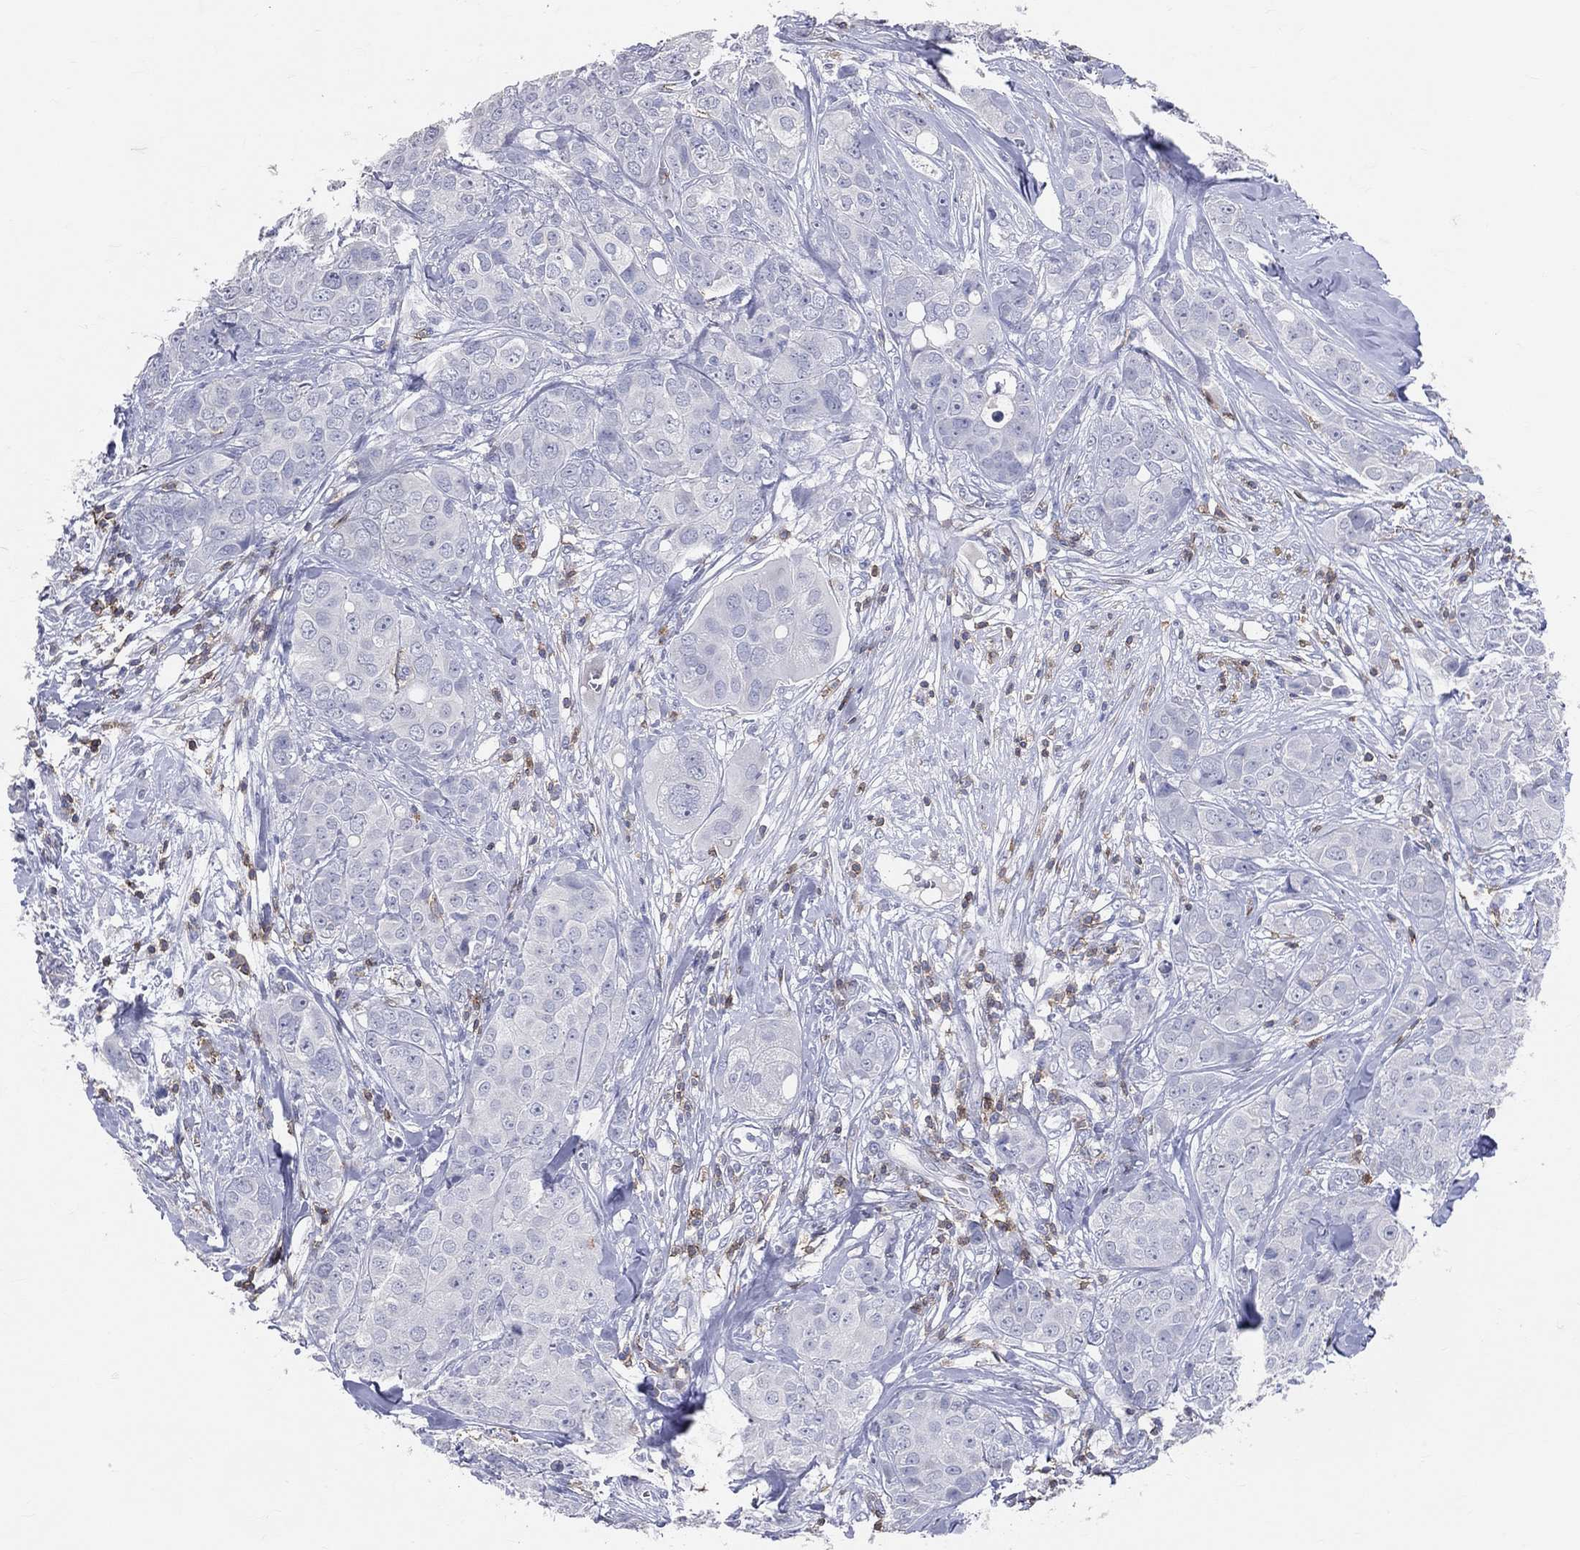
{"staining": {"intensity": "negative", "quantity": "none", "location": "none"}, "tissue": "breast cancer", "cell_type": "Tumor cells", "image_type": "cancer", "snomed": [{"axis": "morphology", "description": "Duct carcinoma"}, {"axis": "topography", "description": "Breast"}], "caption": "Breast cancer (intraductal carcinoma) stained for a protein using immunohistochemistry (IHC) reveals no positivity tumor cells.", "gene": "LAT", "patient": {"sex": "female", "age": 43}}